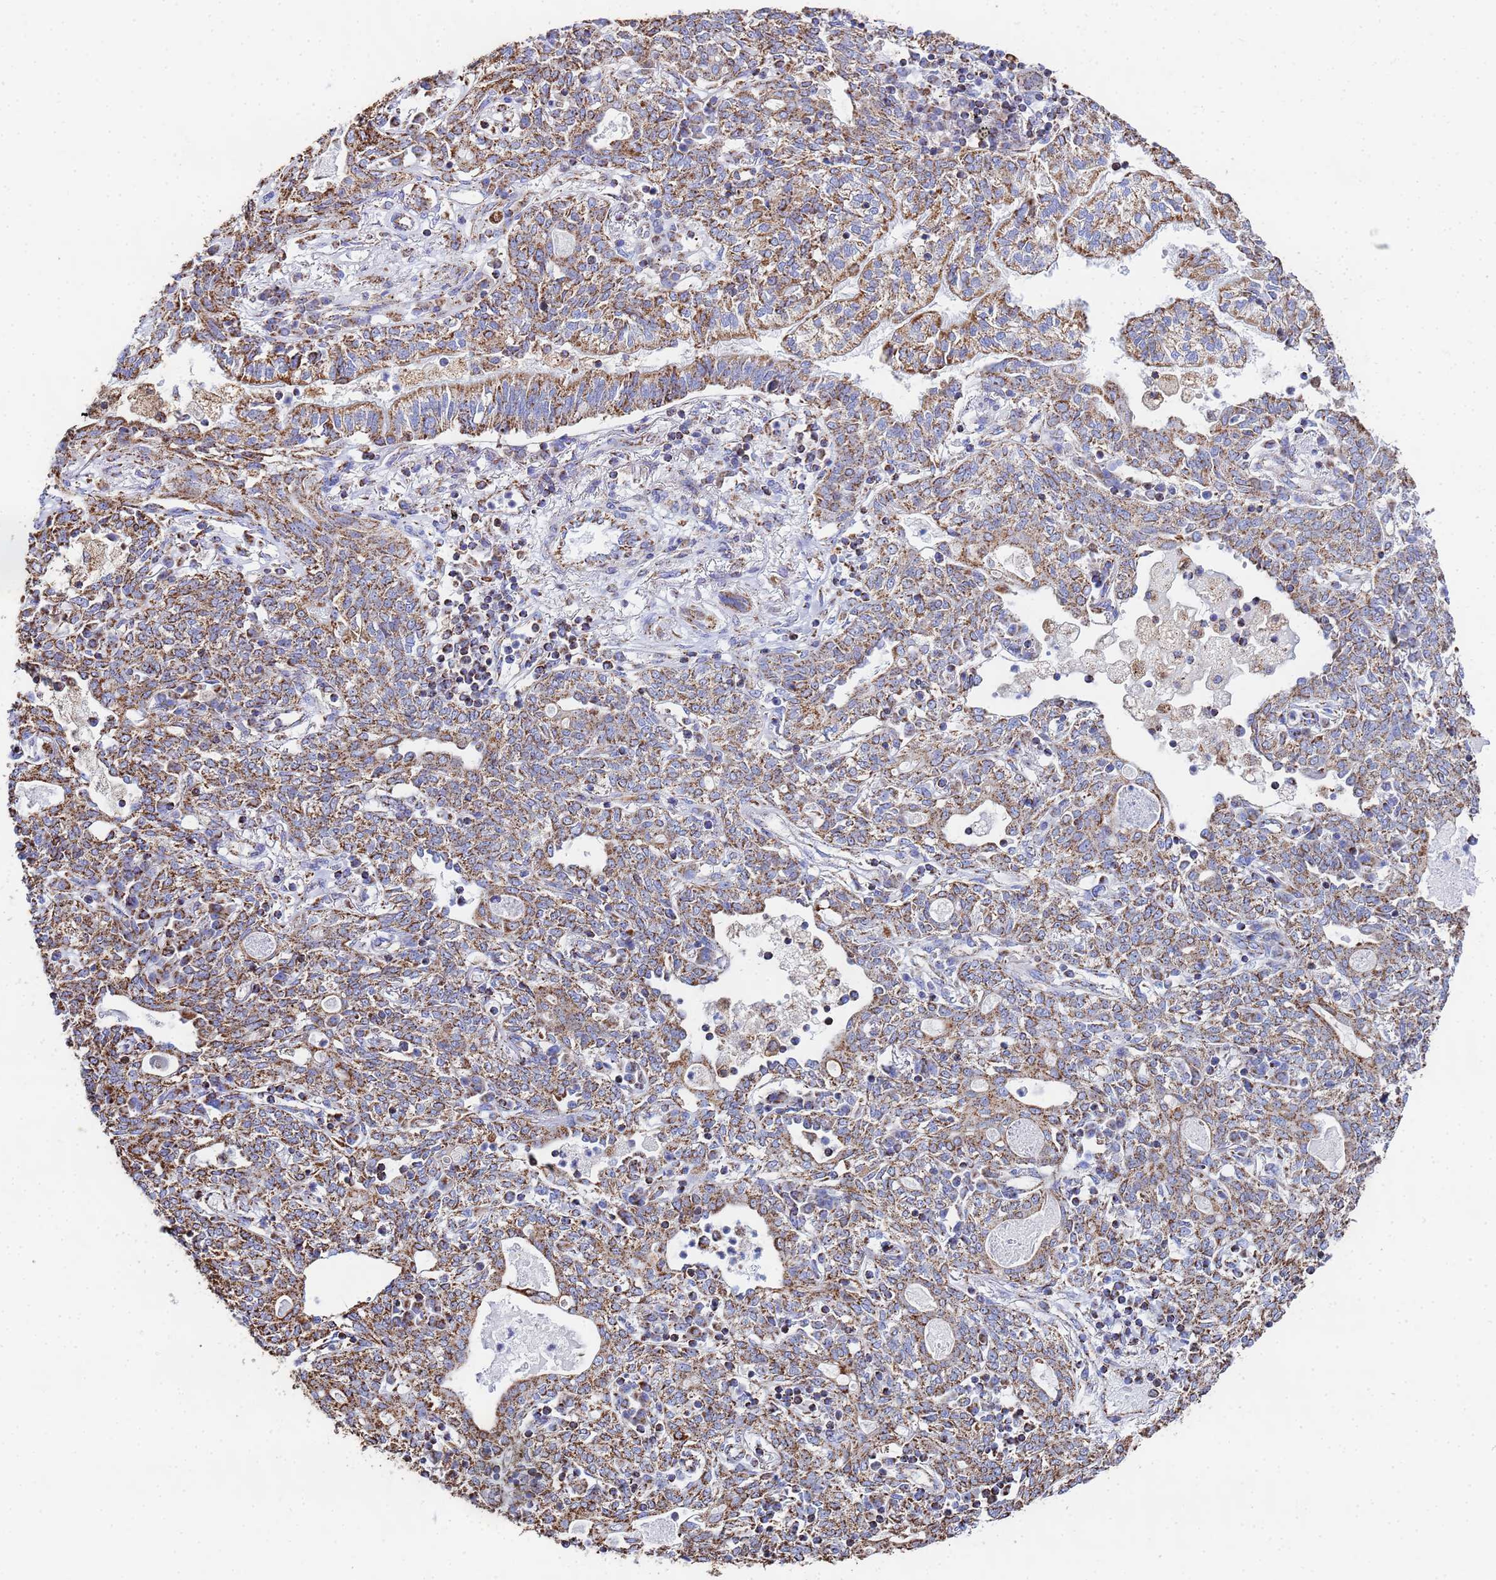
{"staining": {"intensity": "moderate", "quantity": ">75%", "location": "cytoplasmic/membranous"}, "tissue": "lung cancer", "cell_type": "Tumor cells", "image_type": "cancer", "snomed": [{"axis": "morphology", "description": "Squamous cell carcinoma, NOS"}, {"axis": "topography", "description": "Lung"}], "caption": "A histopathology image of lung cancer (squamous cell carcinoma) stained for a protein displays moderate cytoplasmic/membranous brown staining in tumor cells.", "gene": "GLUD1", "patient": {"sex": "female", "age": 70}}